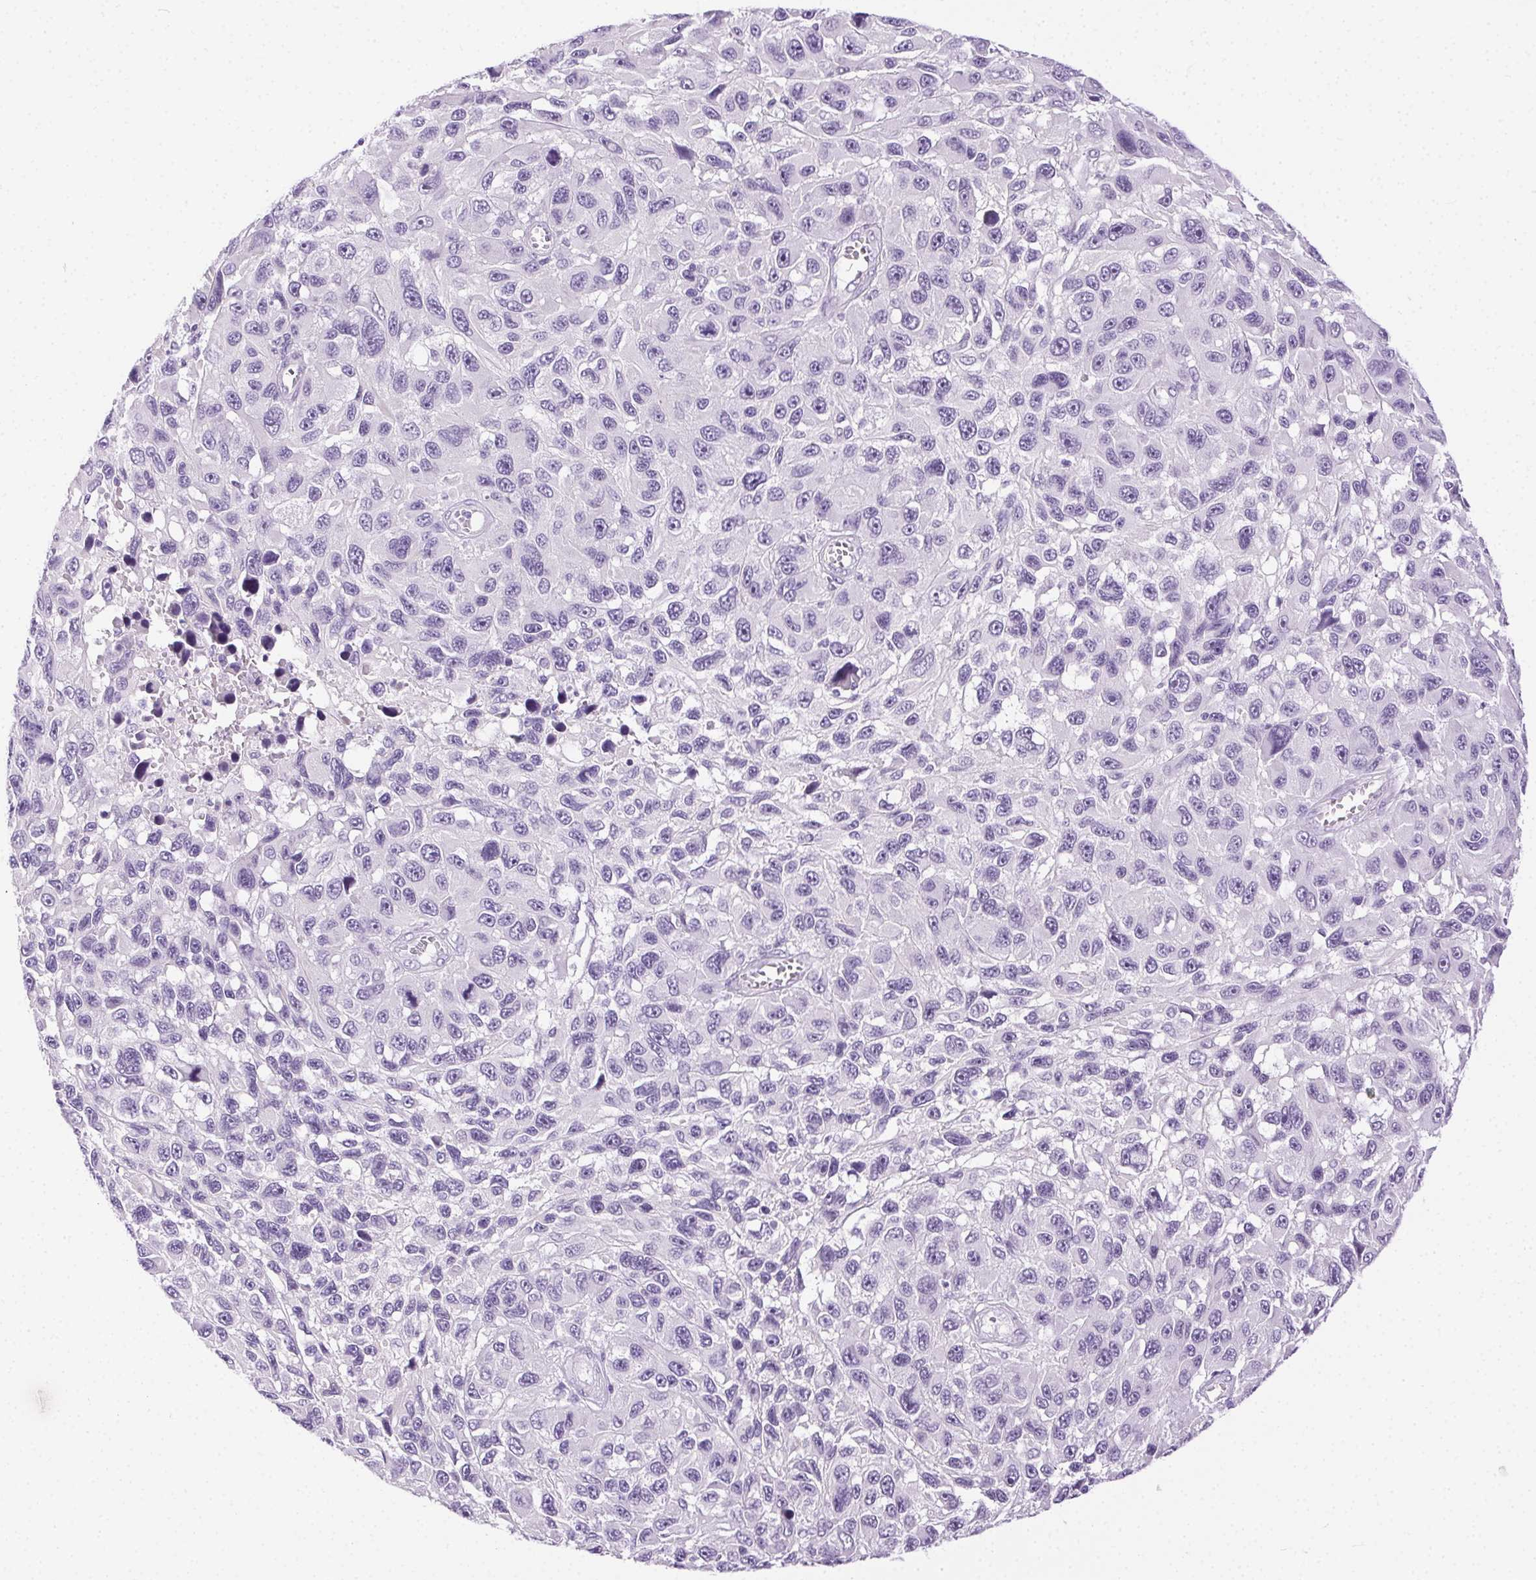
{"staining": {"intensity": "negative", "quantity": "none", "location": "none"}, "tissue": "melanoma", "cell_type": "Tumor cells", "image_type": "cancer", "snomed": [{"axis": "morphology", "description": "Malignant melanoma, NOS"}, {"axis": "topography", "description": "Skin"}], "caption": "Malignant melanoma was stained to show a protein in brown. There is no significant expression in tumor cells.", "gene": "C20orf85", "patient": {"sex": "male", "age": 53}}